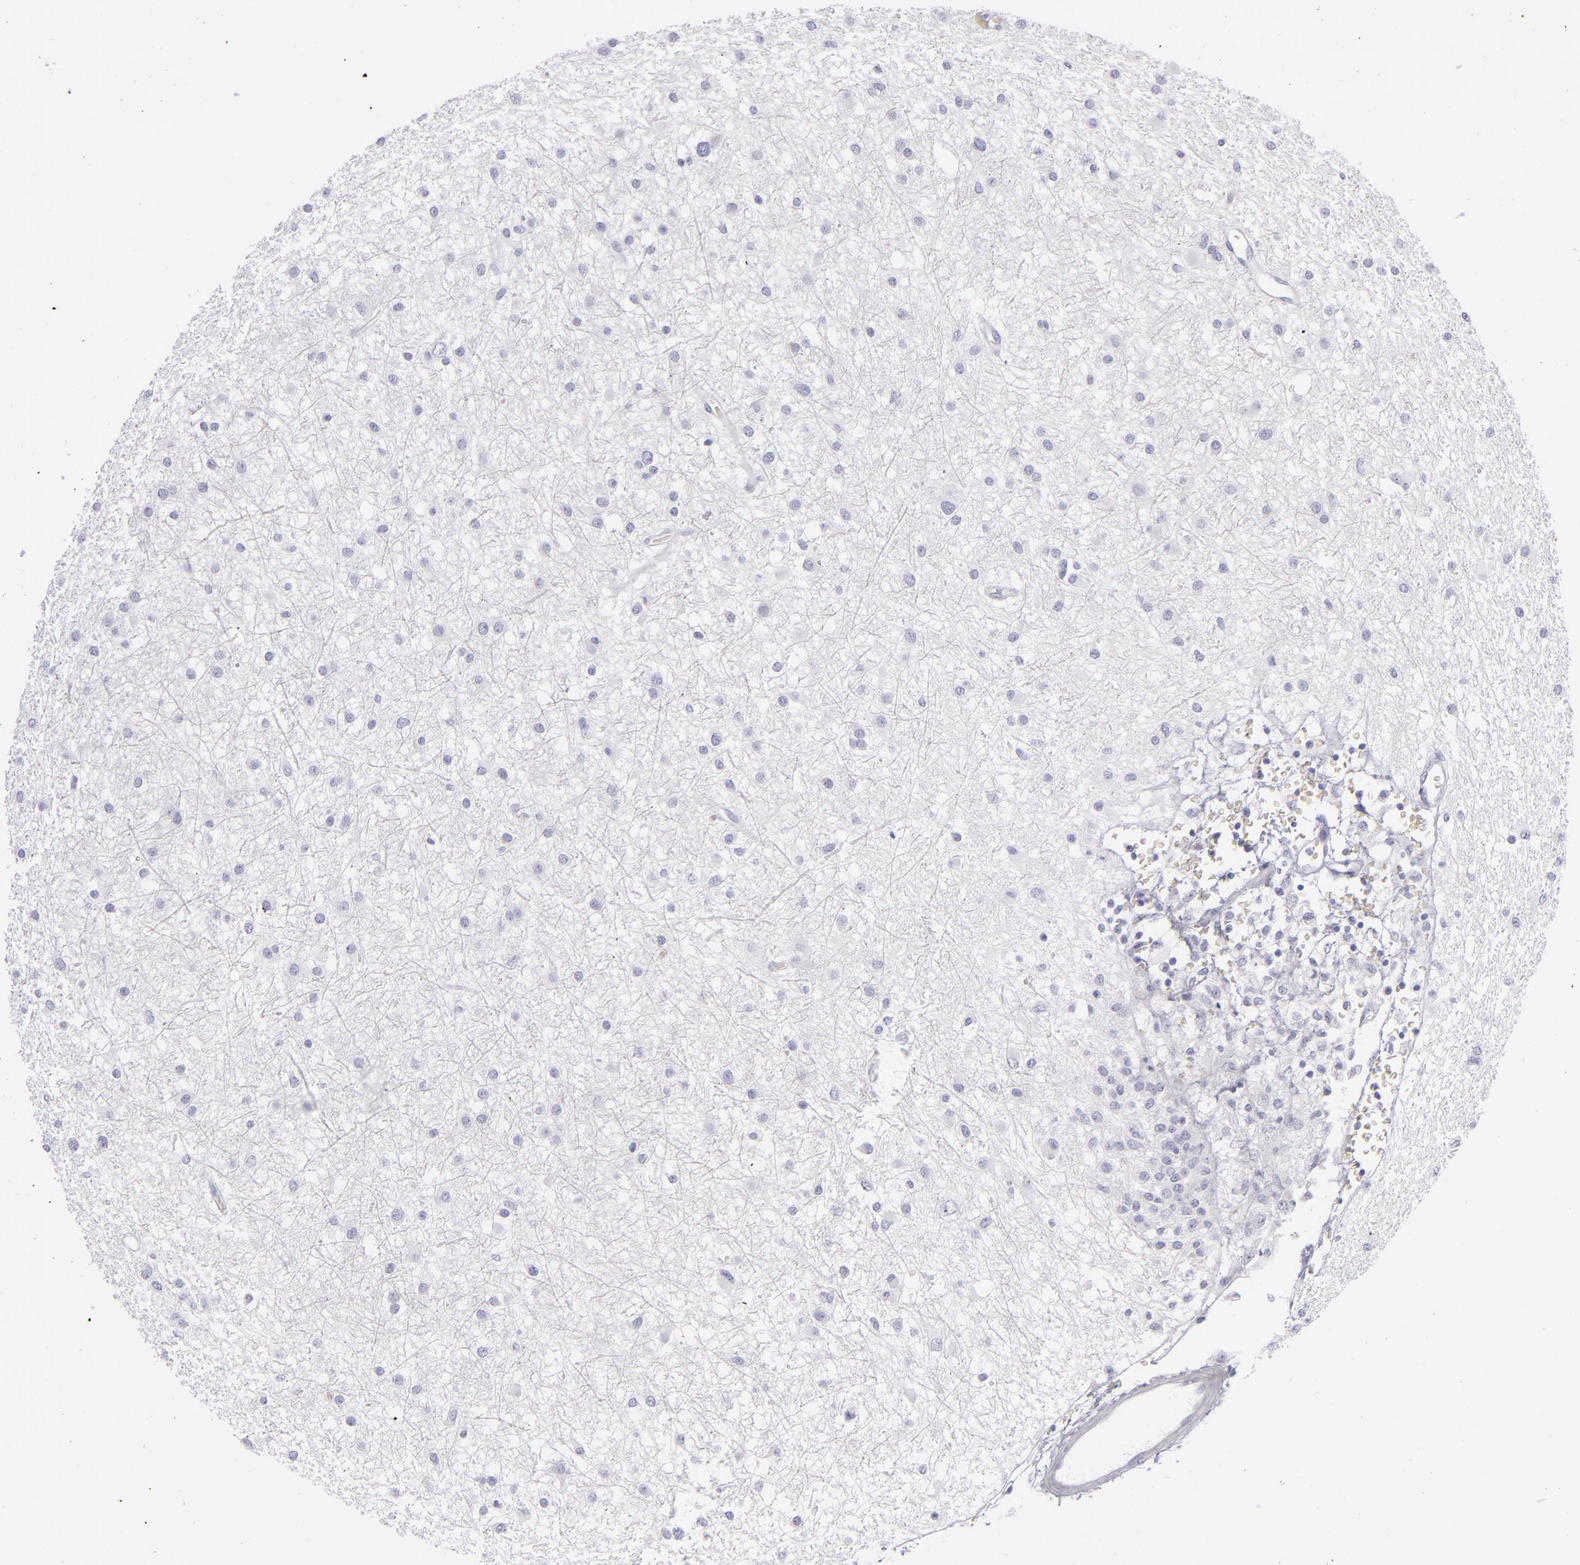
{"staining": {"intensity": "negative", "quantity": "none", "location": "none"}, "tissue": "glioma", "cell_type": "Tumor cells", "image_type": "cancer", "snomed": [{"axis": "morphology", "description": "Glioma, malignant, Low grade"}, {"axis": "topography", "description": "Brain"}], "caption": "A high-resolution histopathology image shows immunohistochemistry (IHC) staining of glioma, which exhibits no significant expression in tumor cells.", "gene": "CD22", "patient": {"sex": "female", "age": 36}}